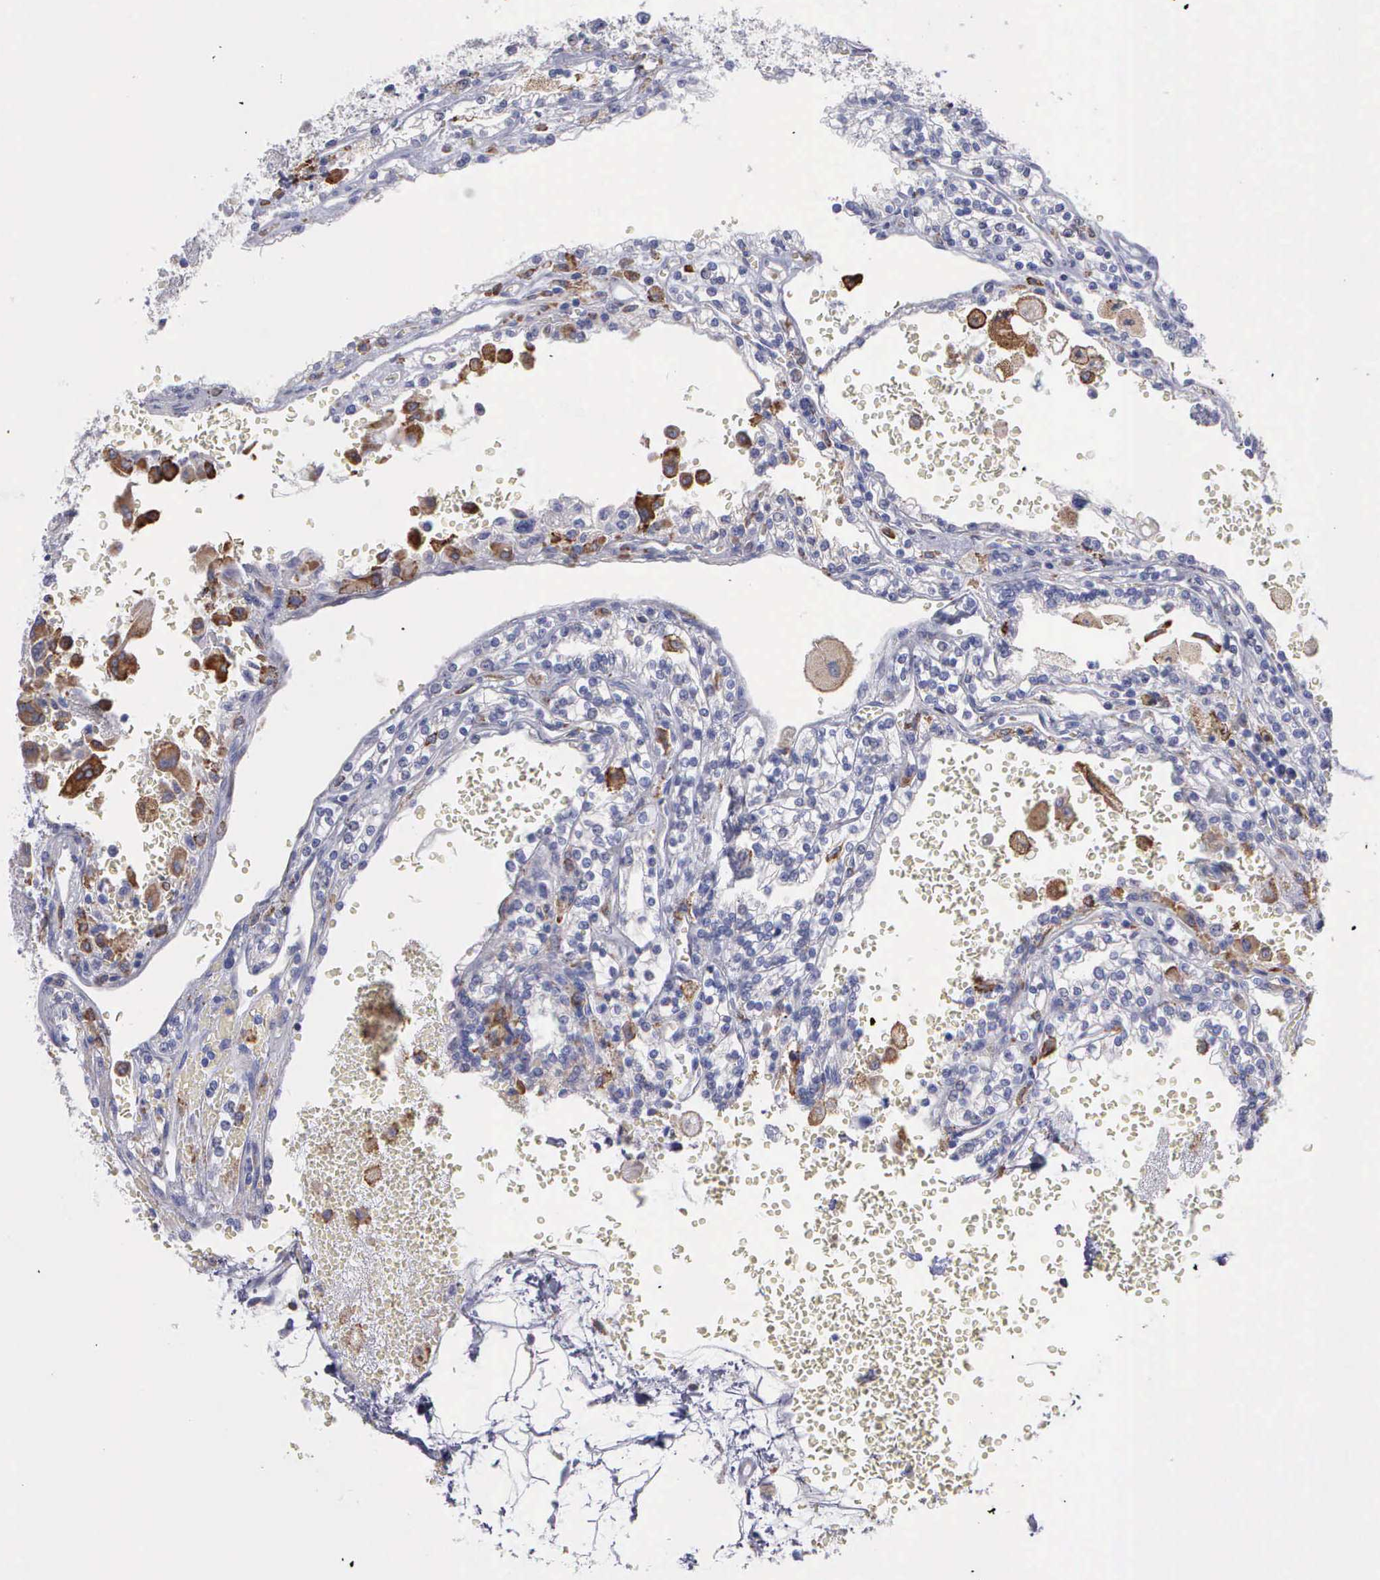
{"staining": {"intensity": "negative", "quantity": "none", "location": "none"}, "tissue": "renal cancer", "cell_type": "Tumor cells", "image_type": "cancer", "snomed": [{"axis": "morphology", "description": "Adenocarcinoma, NOS"}, {"axis": "topography", "description": "Kidney"}], "caption": "Immunohistochemistry (IHC) of human renal cancer (adenocarcinoma) exhibits no staining in tumor cells.", "gene": "TYRP1", "patient": {"sex": "female", "age": 56}}